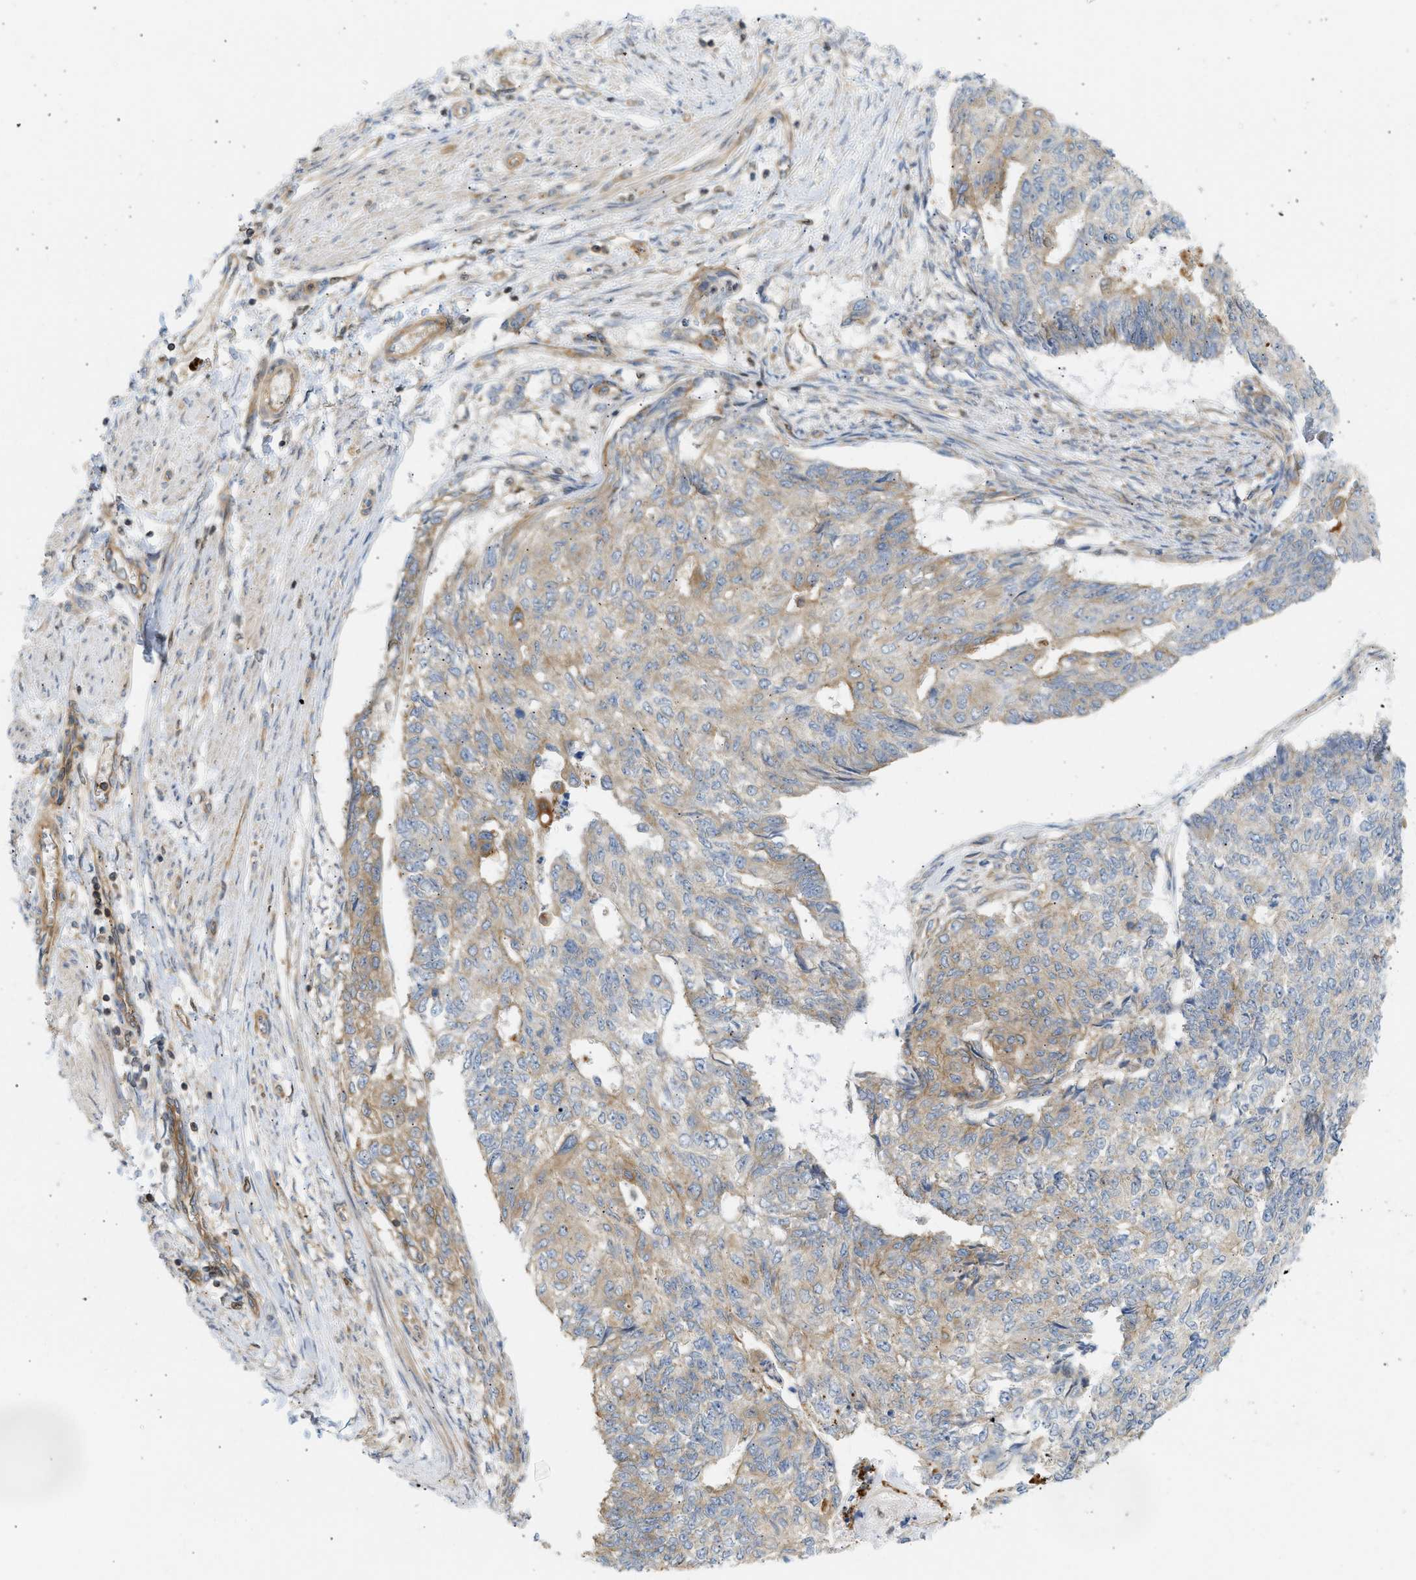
{"staining": {"intensity": "weak", "quantity": "25%-75%", "location": "cytoplasmic/membranous"}, "tissue": "endometrial cancer", "cell_type": "Tumor cells", "image_type": "cancer", "snomed": [{"axis": "morphology", "description": "Adenocarcinoma, NOS"}, {"axis": "topography", "description": "Endometrium"}], "caption": "The photomicrograph demonstrates staining of endometrial cancer (adenocarcinoma), revealing weak cytoplasmic/membranous protein expression (brown color) within tumor cells.", "gene": "STRN", "patient": {"sex": "female", "age": 32}}